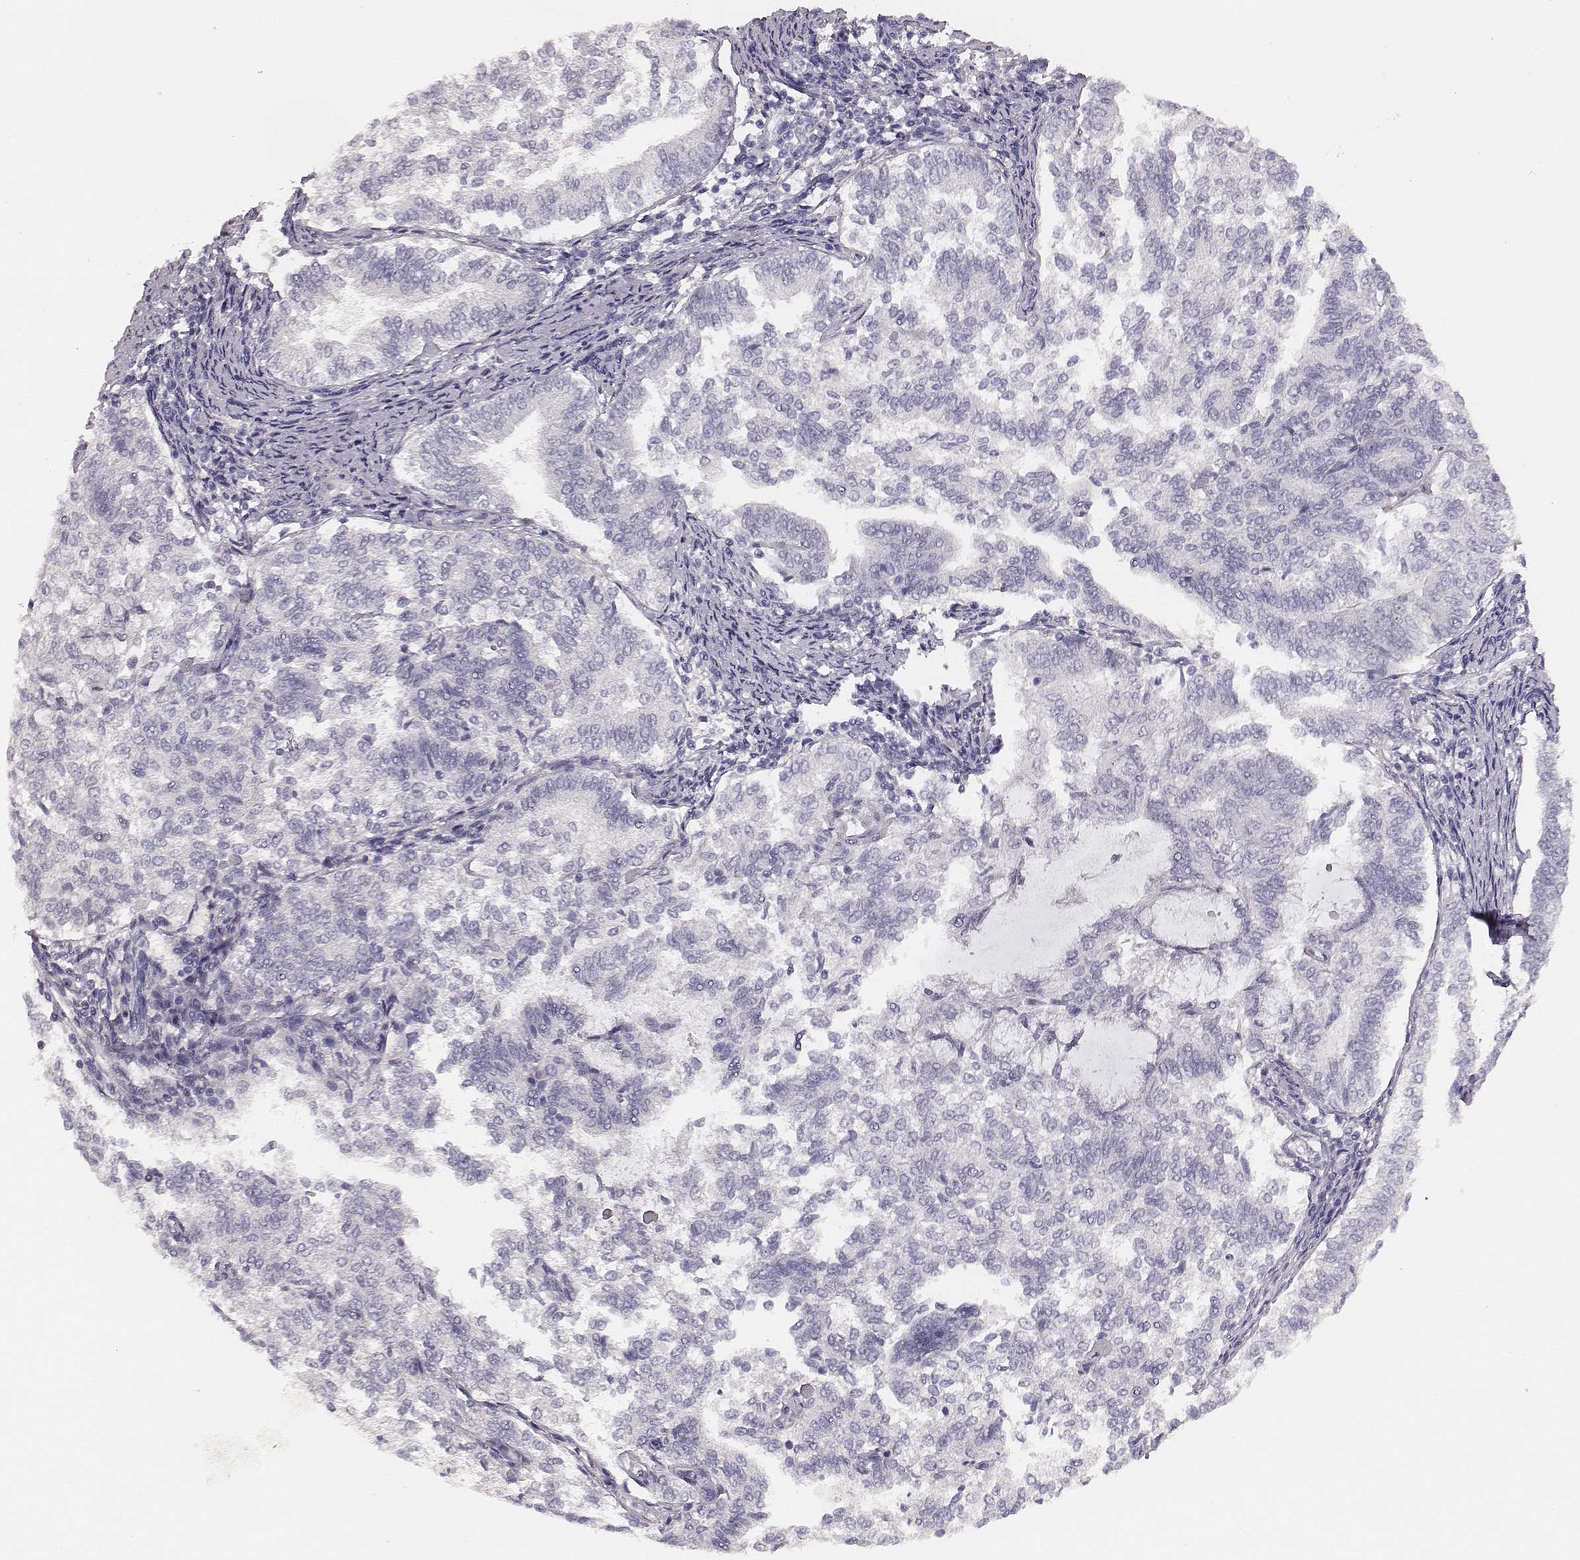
{"staining": {"intensity": "negative", "quantity": "none", "location": "none"}, "tissue": "endometrial cancer", "cell_type": "Tumor cells", "image_type": "cancer", "snomed": [{"axis": "morphology", "description": "Adenocarcinoma, NOS"}, {"axis": "topography", "description": "Endometrium"}], "caption": "Tumor cells show no significant staining in endometrial cancer (adenocarcinoma).", "gene": "CSHL1", "patient": {"sex": "female", "age": 65}}